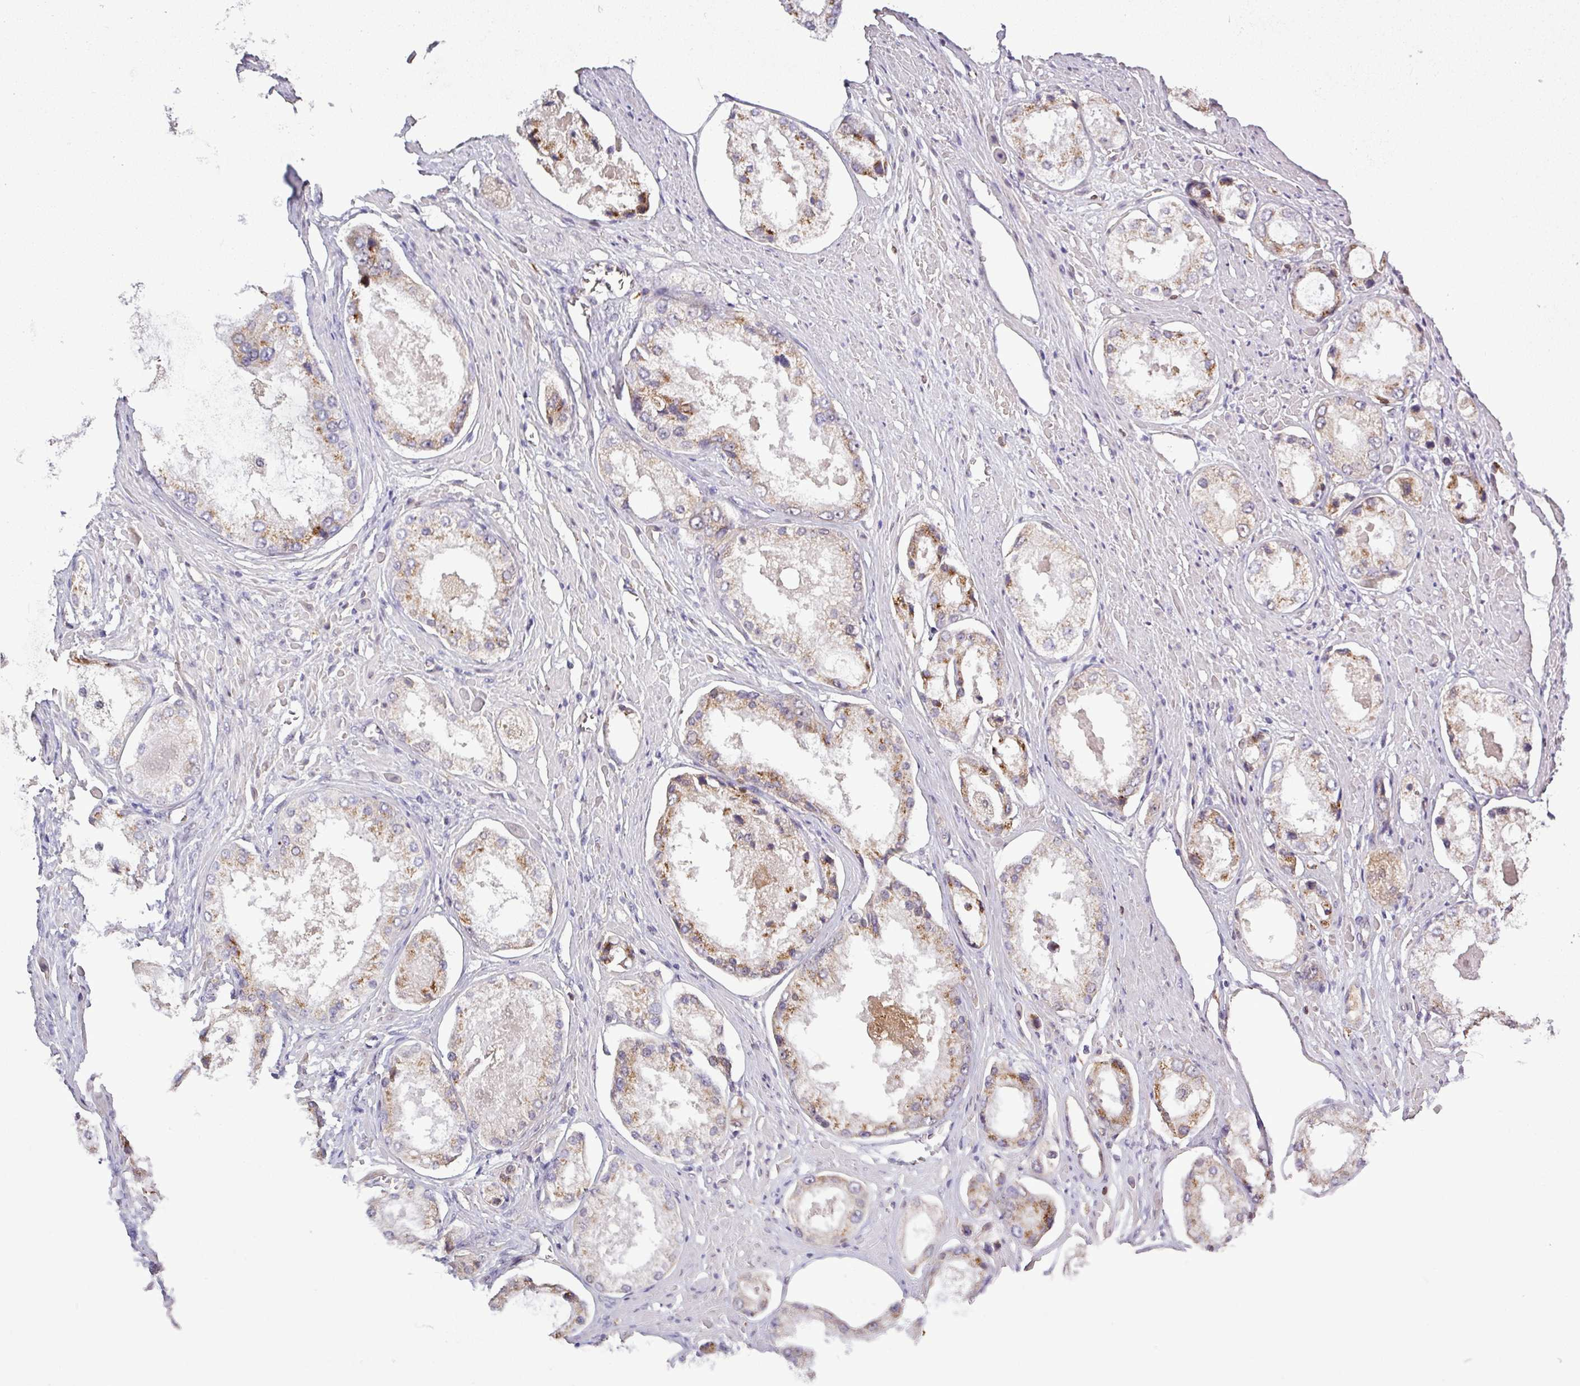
{"staining": {"intensity": "moderate", "quantity": "<25%", "location": "cytoplasmic/membranous"}, "tissue": "prostate cancer", "cell_type": "Tumor cells", "image_type": "cancer", "snomed": [{"axis": "morphology", "description": "Adenocarcinoma, Low grade"}, {"axis": "topography", "description": "Prostate"}], "caption": "Protein staining by IHC demonstrates moderate cytoplasmic/membranous positivity in about <25% of tumor cells in prostate cancer (low-grade adenocarcinoma).", "gene": "PCDH1", "patient": {"sex": "male", "age": 68}}